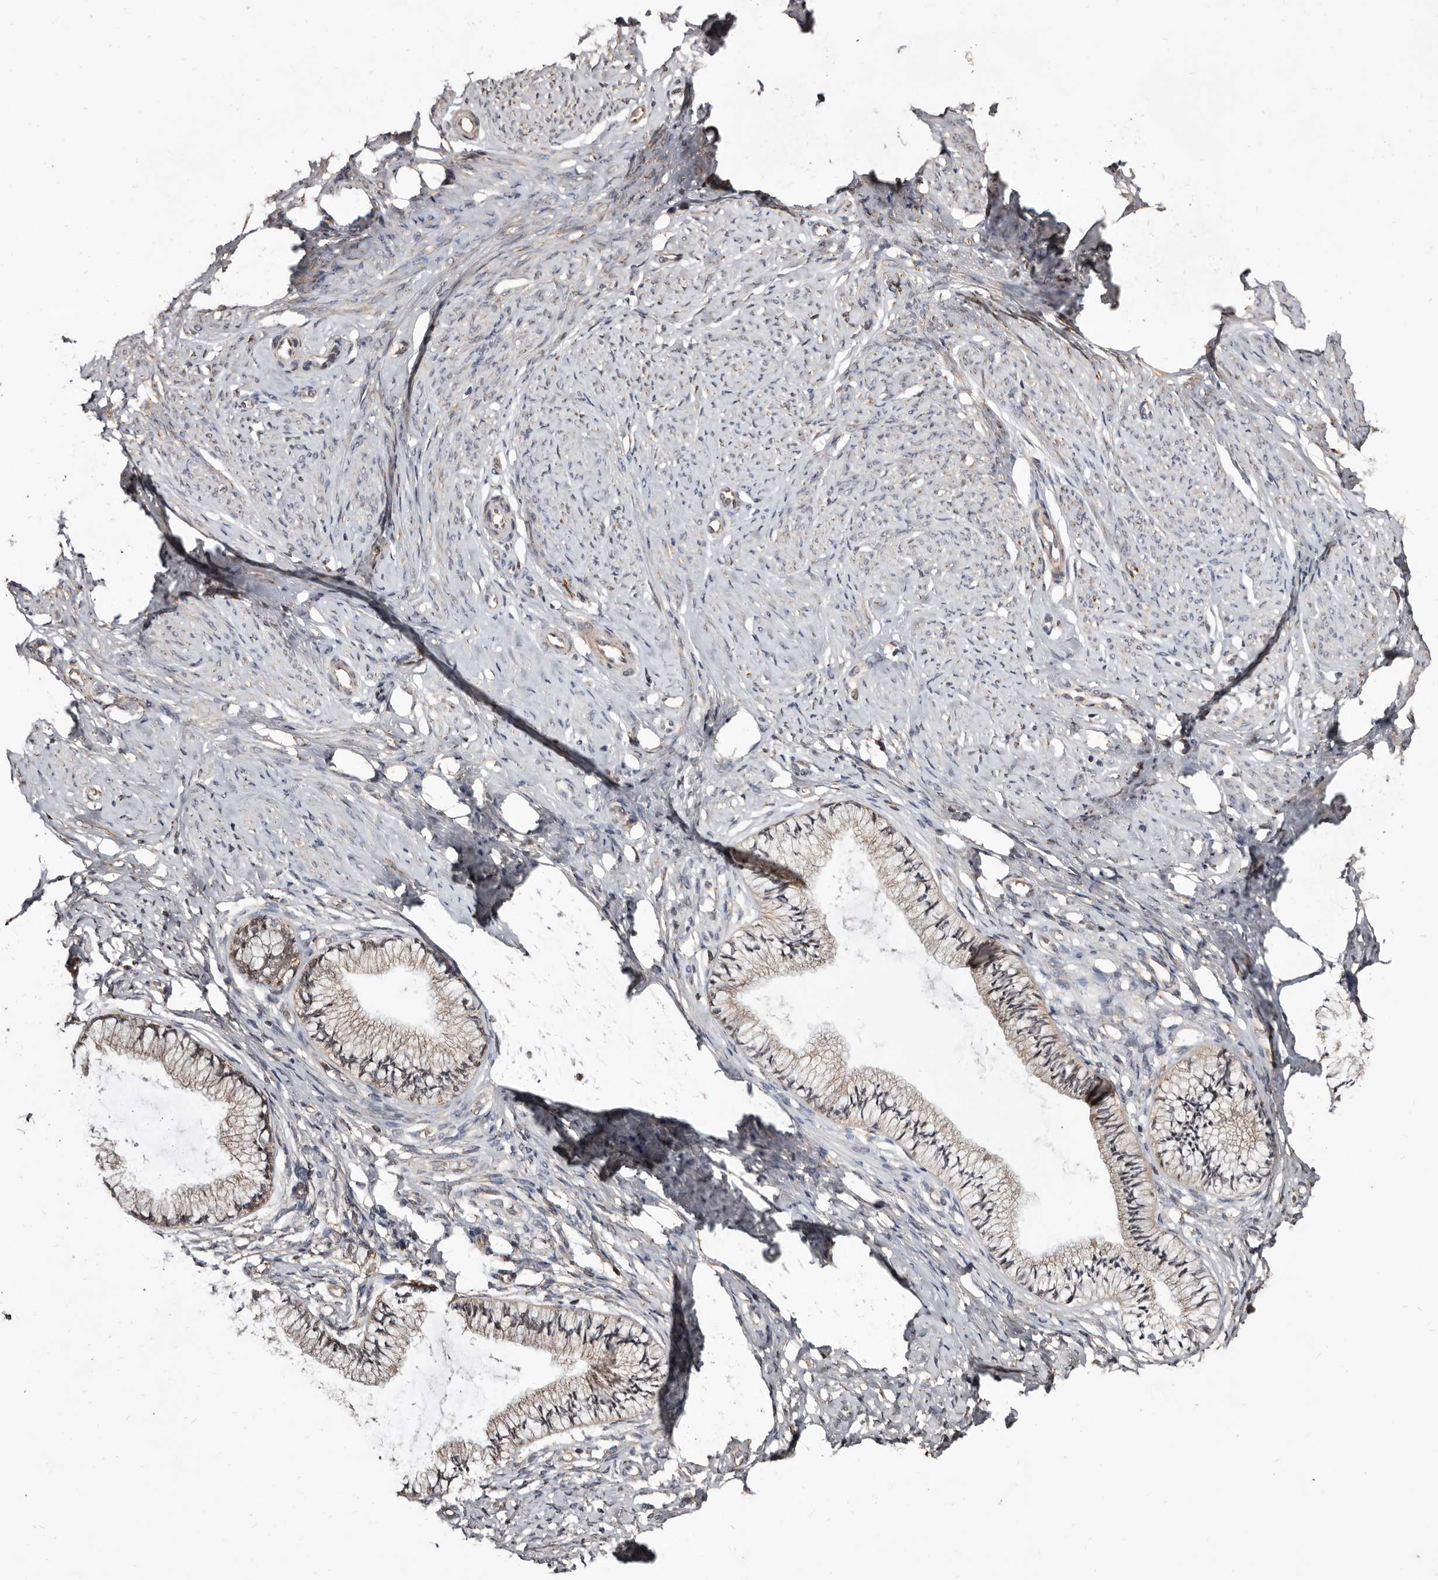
{"staining": {"intensity": "moderate", "quantity": ">75%", "location": "cytoplasmic/membranous"}, "tissue": "cervix", "cell_type": "Glandular cells", "image_type": "normal", "snomed": [{"axis": "morphology", "description": "Normal tissue, NOS"}, {"axis": "topography", "description": "Cervix"}], "caption": "Brown immunohistochemical staining in unremarkable human cervix shows moderate cytoplasmic/membranous staining in approximately >75% of glandular cells.", "gene": "AKAP7", "patient": {"sex": "female", "age": 36}}